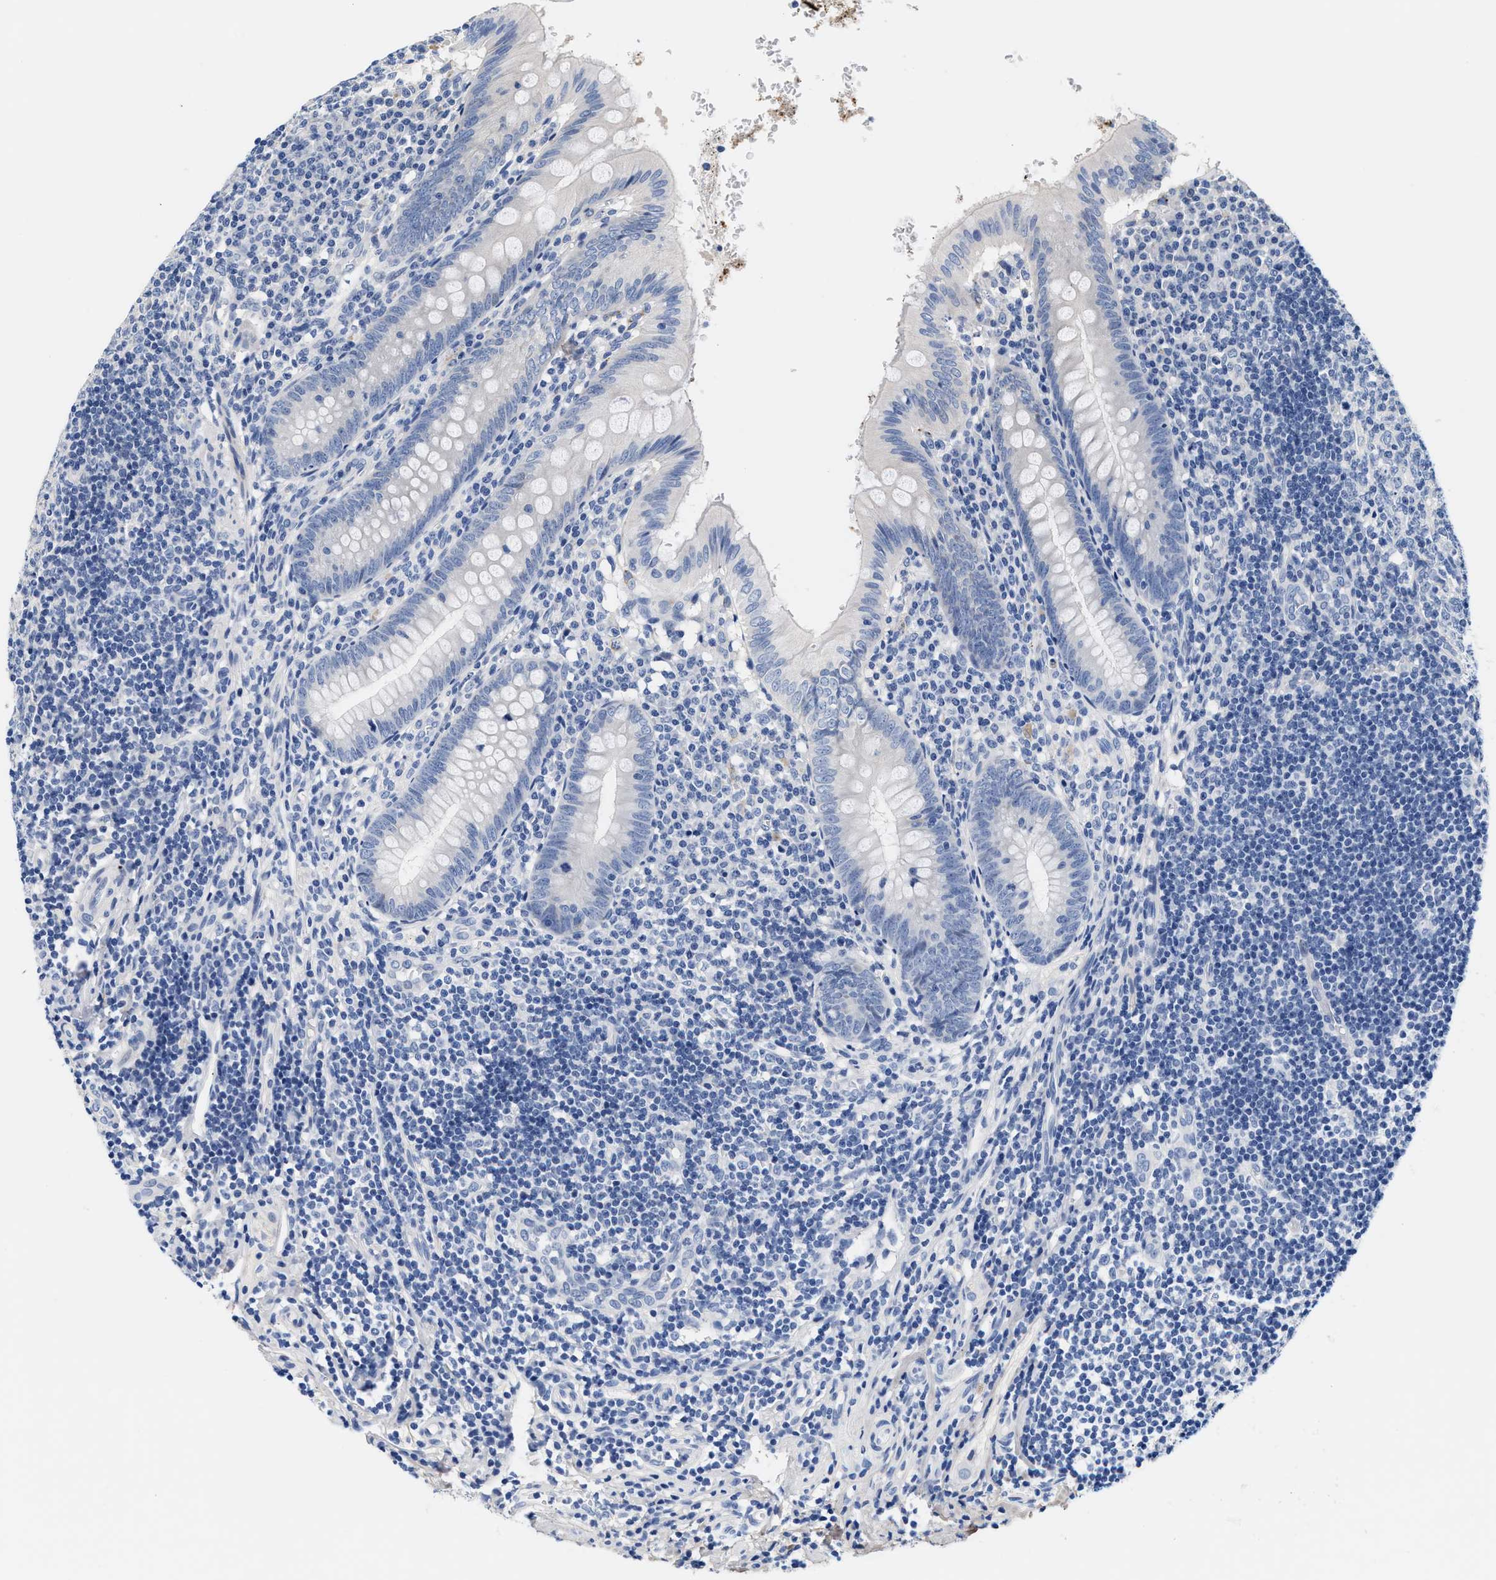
{"staining": {"intensity": "negative", "quantity": "none", "location": "none"}, "tissue": "appendix", "cell_type": "Glandular cells", "image_type": "normal", "snomed": [{"axis": "morphology", "description": "Normal tissue, NOS"}, {"axis": "topography", "description": "Appendix"}], "caption": "Immunohistochemistry (IHC) photomicrograph of benign appendix stained for a protein (brown), which demonstrates no positivity in glandular cells.", "gene": "ACTL7B", "patient": {"sex": "male", "age": 8}}